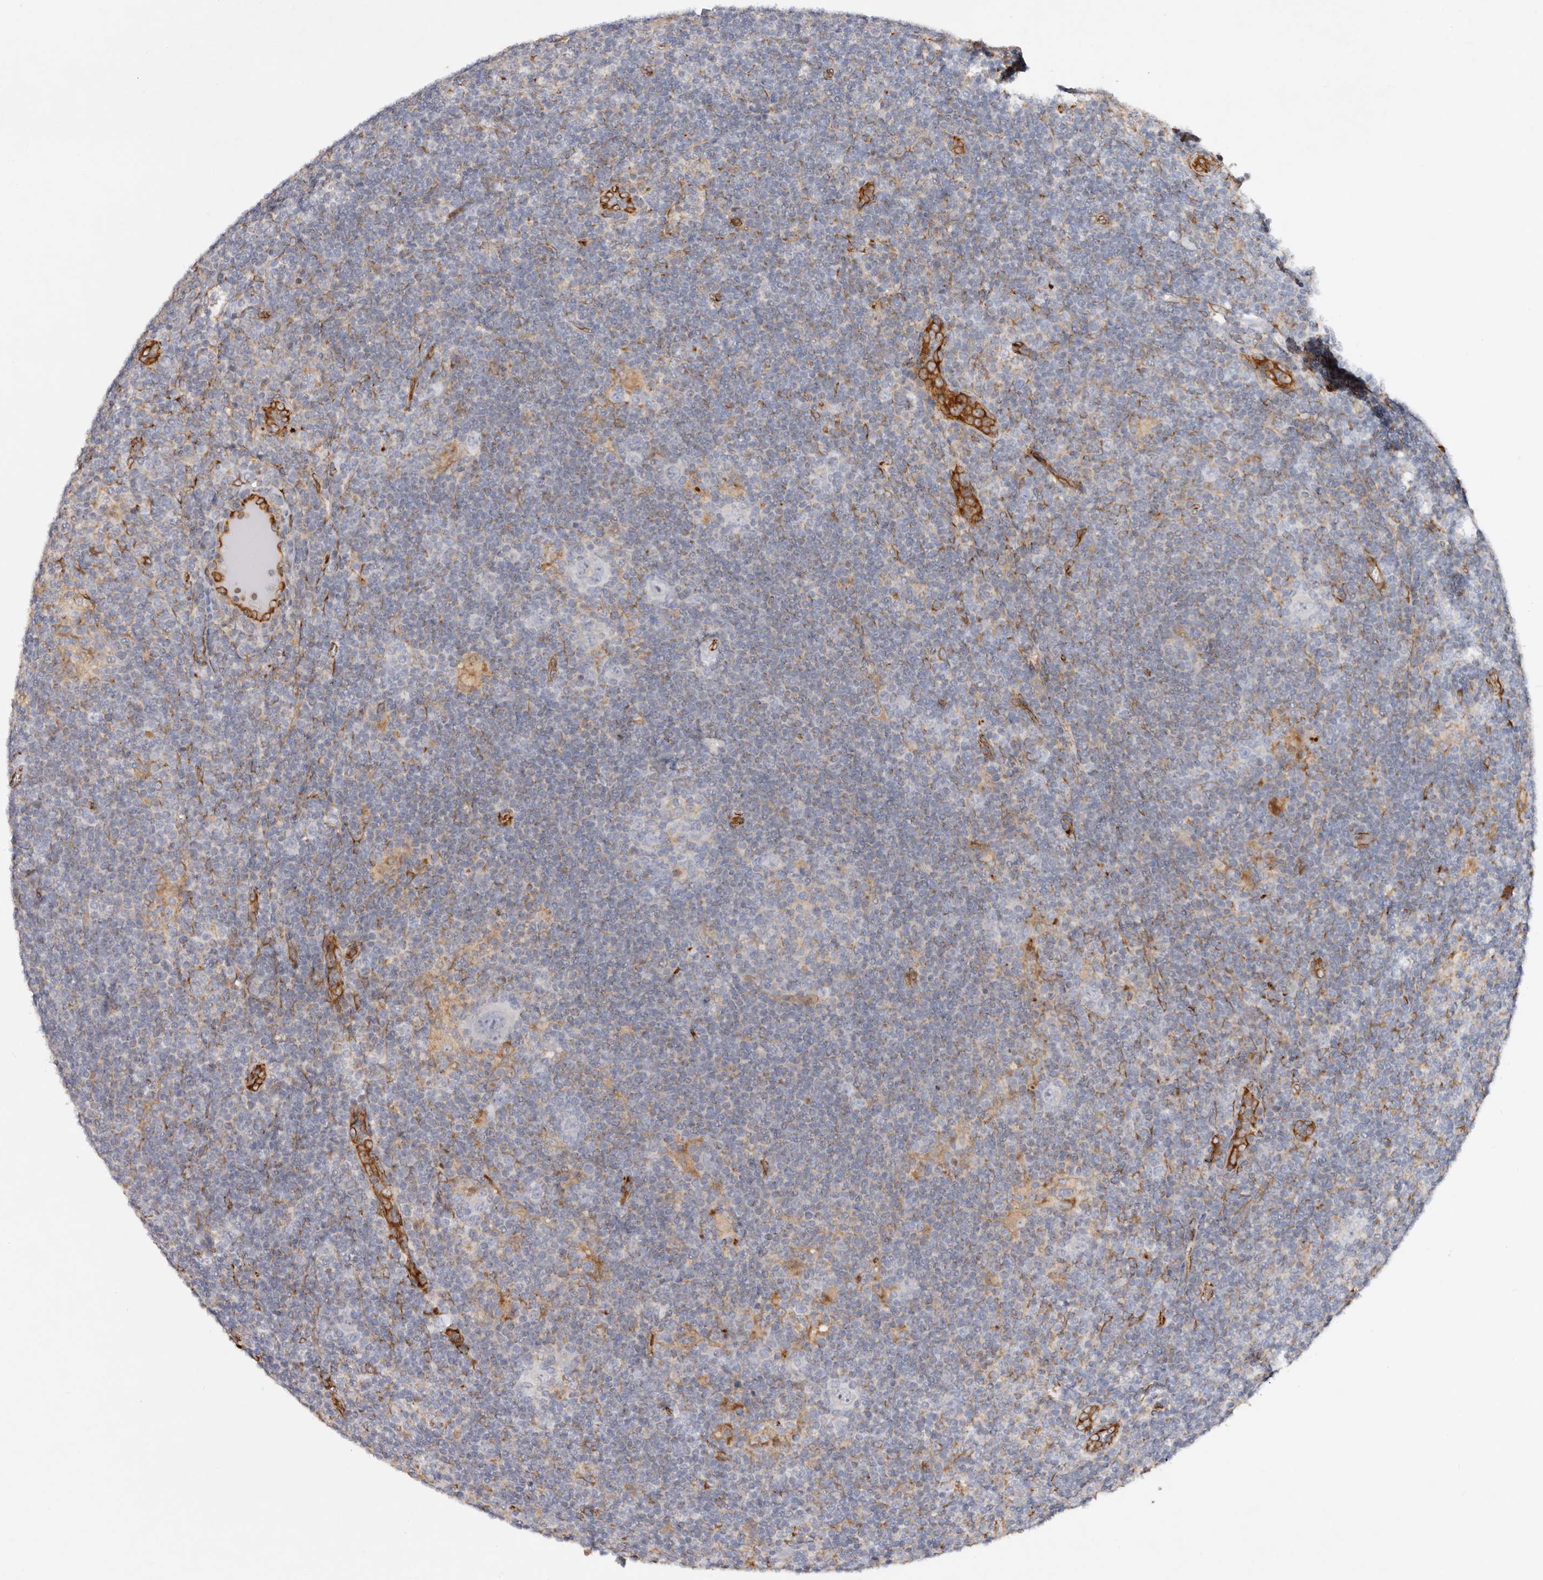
{"staining": {"intensity": "negative", "quantity": "none", "location": "none"}, "tissue": "lymphoma", "cell_type": "Tumor cells", "image_type": "cancer", "snomed": [{"axis": "morphology", "description": "Hodgkin's disease, NOS"}, {"axis": "topography", "description": "Lymph node"}], "caption": "This is an immunohistochemistry image of Hodgkin's disease. There is no positivity in tumor cells.", "gene": "SERPINH1", "patient": {"sex": "female", "age": 57}}